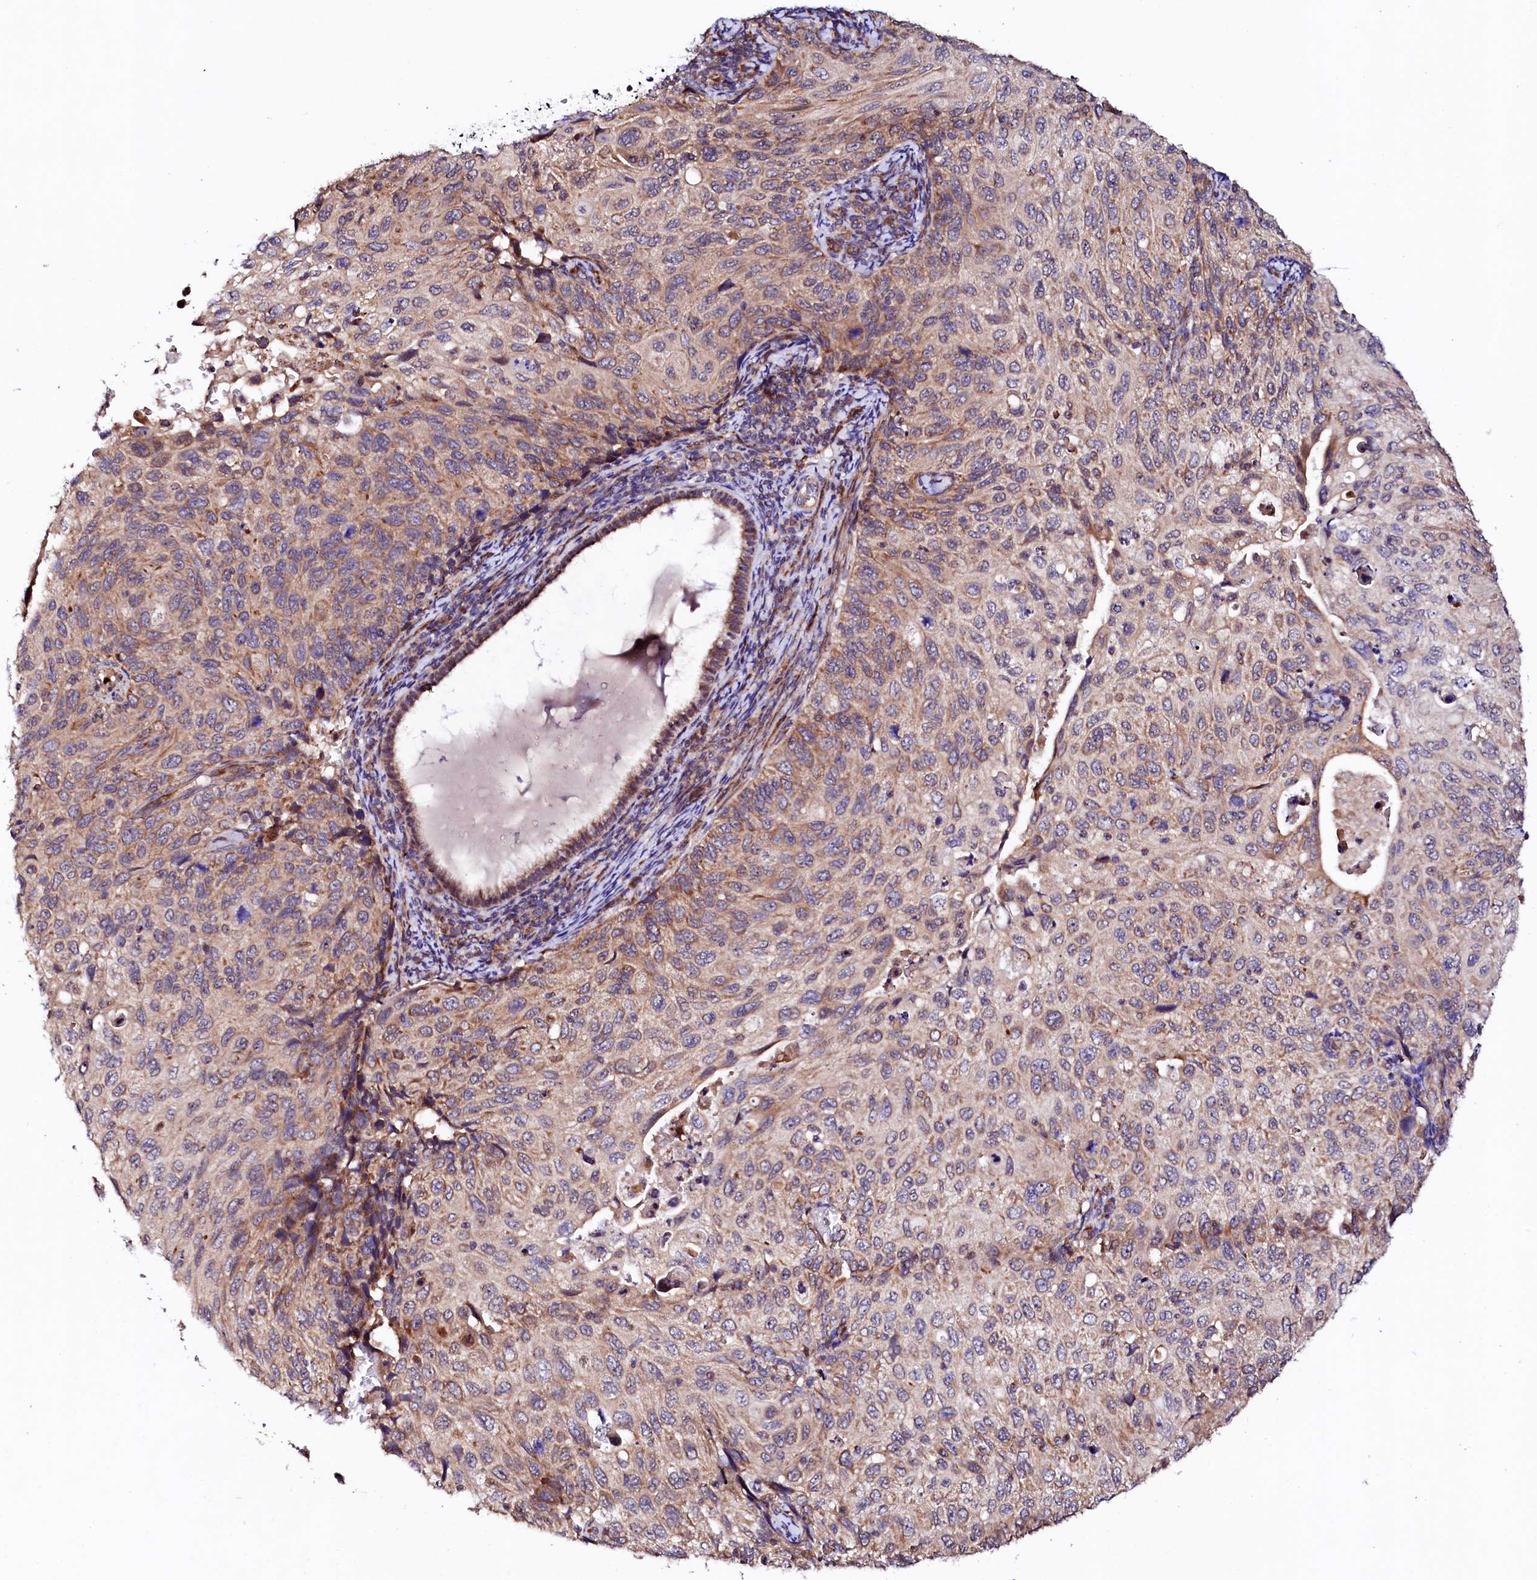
{"staining": {"intensity": "moderate", "quantity": "25%-75%", "location": "cytoplasmic/membranous"}, "tissue": "cervical cancer", "cell_type": "Tumor cells", "image_type": "cancer", "snomed": [{"axis": "morphology", "description": "Squamous cell carcinoma, NOS"}, {"axis": "topography", "description": "Cervix"}], "caption": "Cervical cancer stained with immunohistochemistry reveals moderate cytoplasmic/membranous staining in about 25%-75% of tumor cells.", "gene": "UBE3C", "patient": {"sex": "female", "age": 70}}